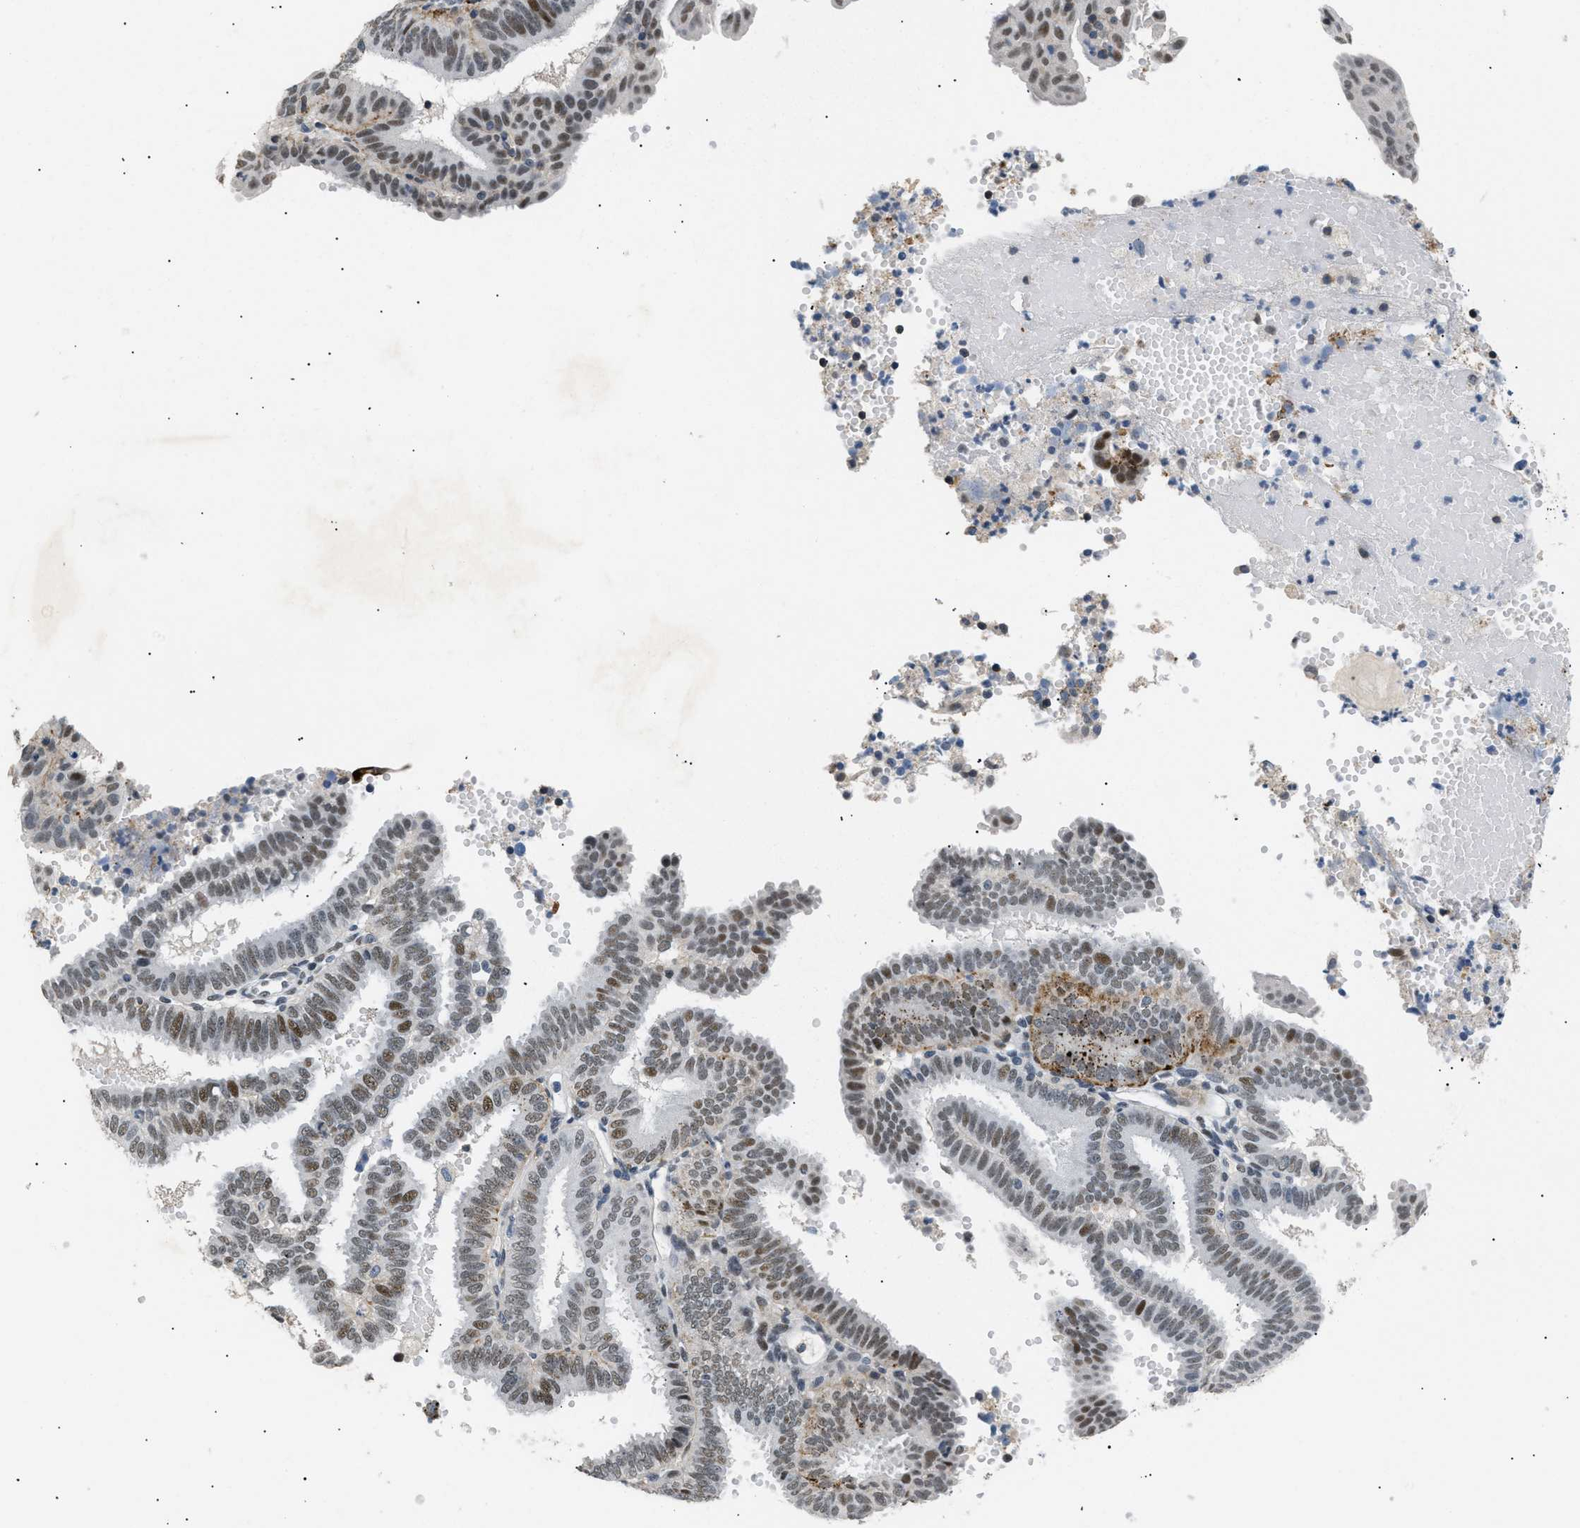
{"staining": {"intensity": "moderate", "quantity": "25%-75%", "location": "nuclear"}, "tissue": "endometrial cancer", "cell_type": "Tumor cells", "image_type": "cancer", "snomed": [{"axis": "morphology", "description": "Adenocarcinoma, NOS"}, {"axis": "topography", "description": "Endometrium"}], "caption": "Protein expression analysis of endometrial cancer exhibits moderate nuclear staining in approximately 25%-75% of tumor cells.", "gene": "KCNC3", "patient": {"sex": "female", "age": 58}}